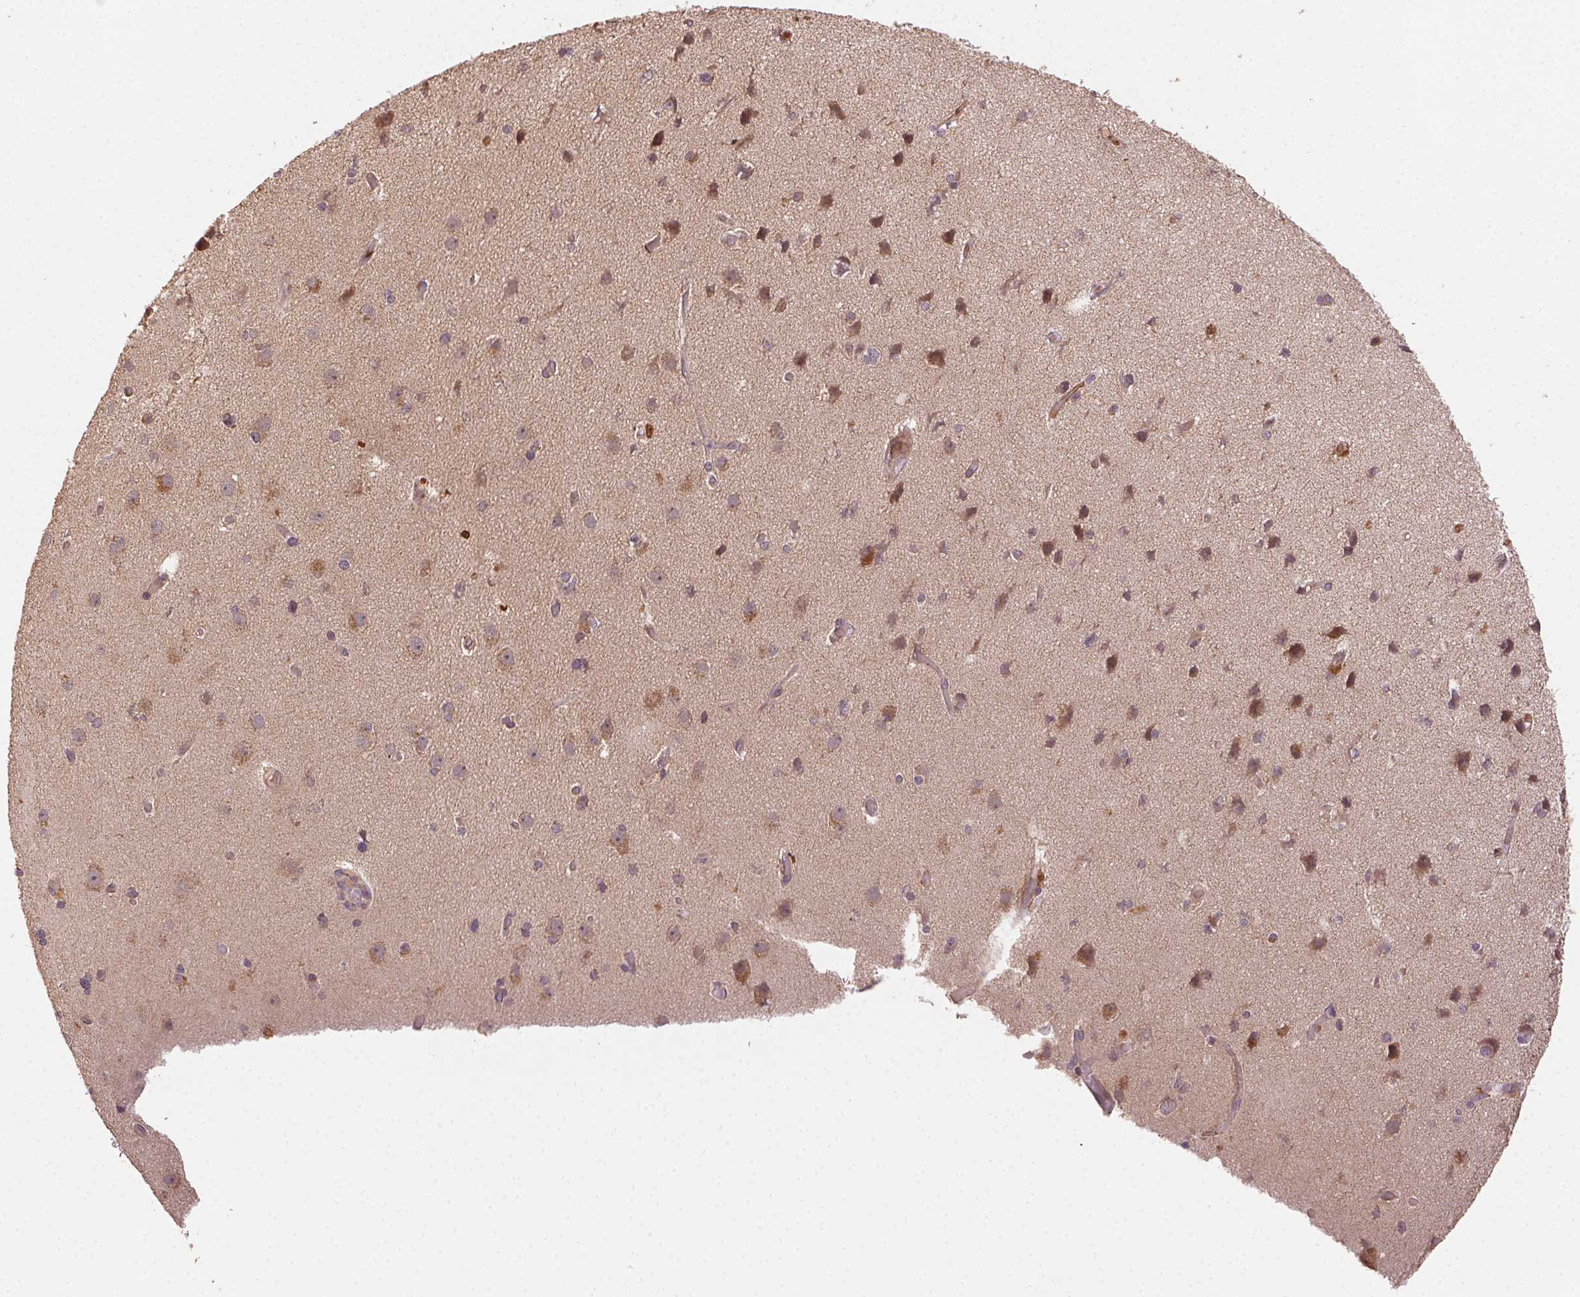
{"staining": {"intensity": "weak", "quantity": ">75%", "location": "cytoplasmic/membranous"}, "tissue": "cerebral cortex", "cell_type": "Endothelial cells", "image_type": "normal", "snomed": [{"axis": "morphology", "description": "Normal tissue, NOS"}, {"axis": "morphology", "description": "Glioma, malignant, High grade"}, {"axis": "topography", "description": "Cerebral cortex"}], "caption": "A low amount of weak cytoplasmic/membranous positivity is identified in about >75% of endothelial cells in unremarkable cerebral cortex.", "gene": "KLHL15", "patient": {"sex": "male", "age": 71}}